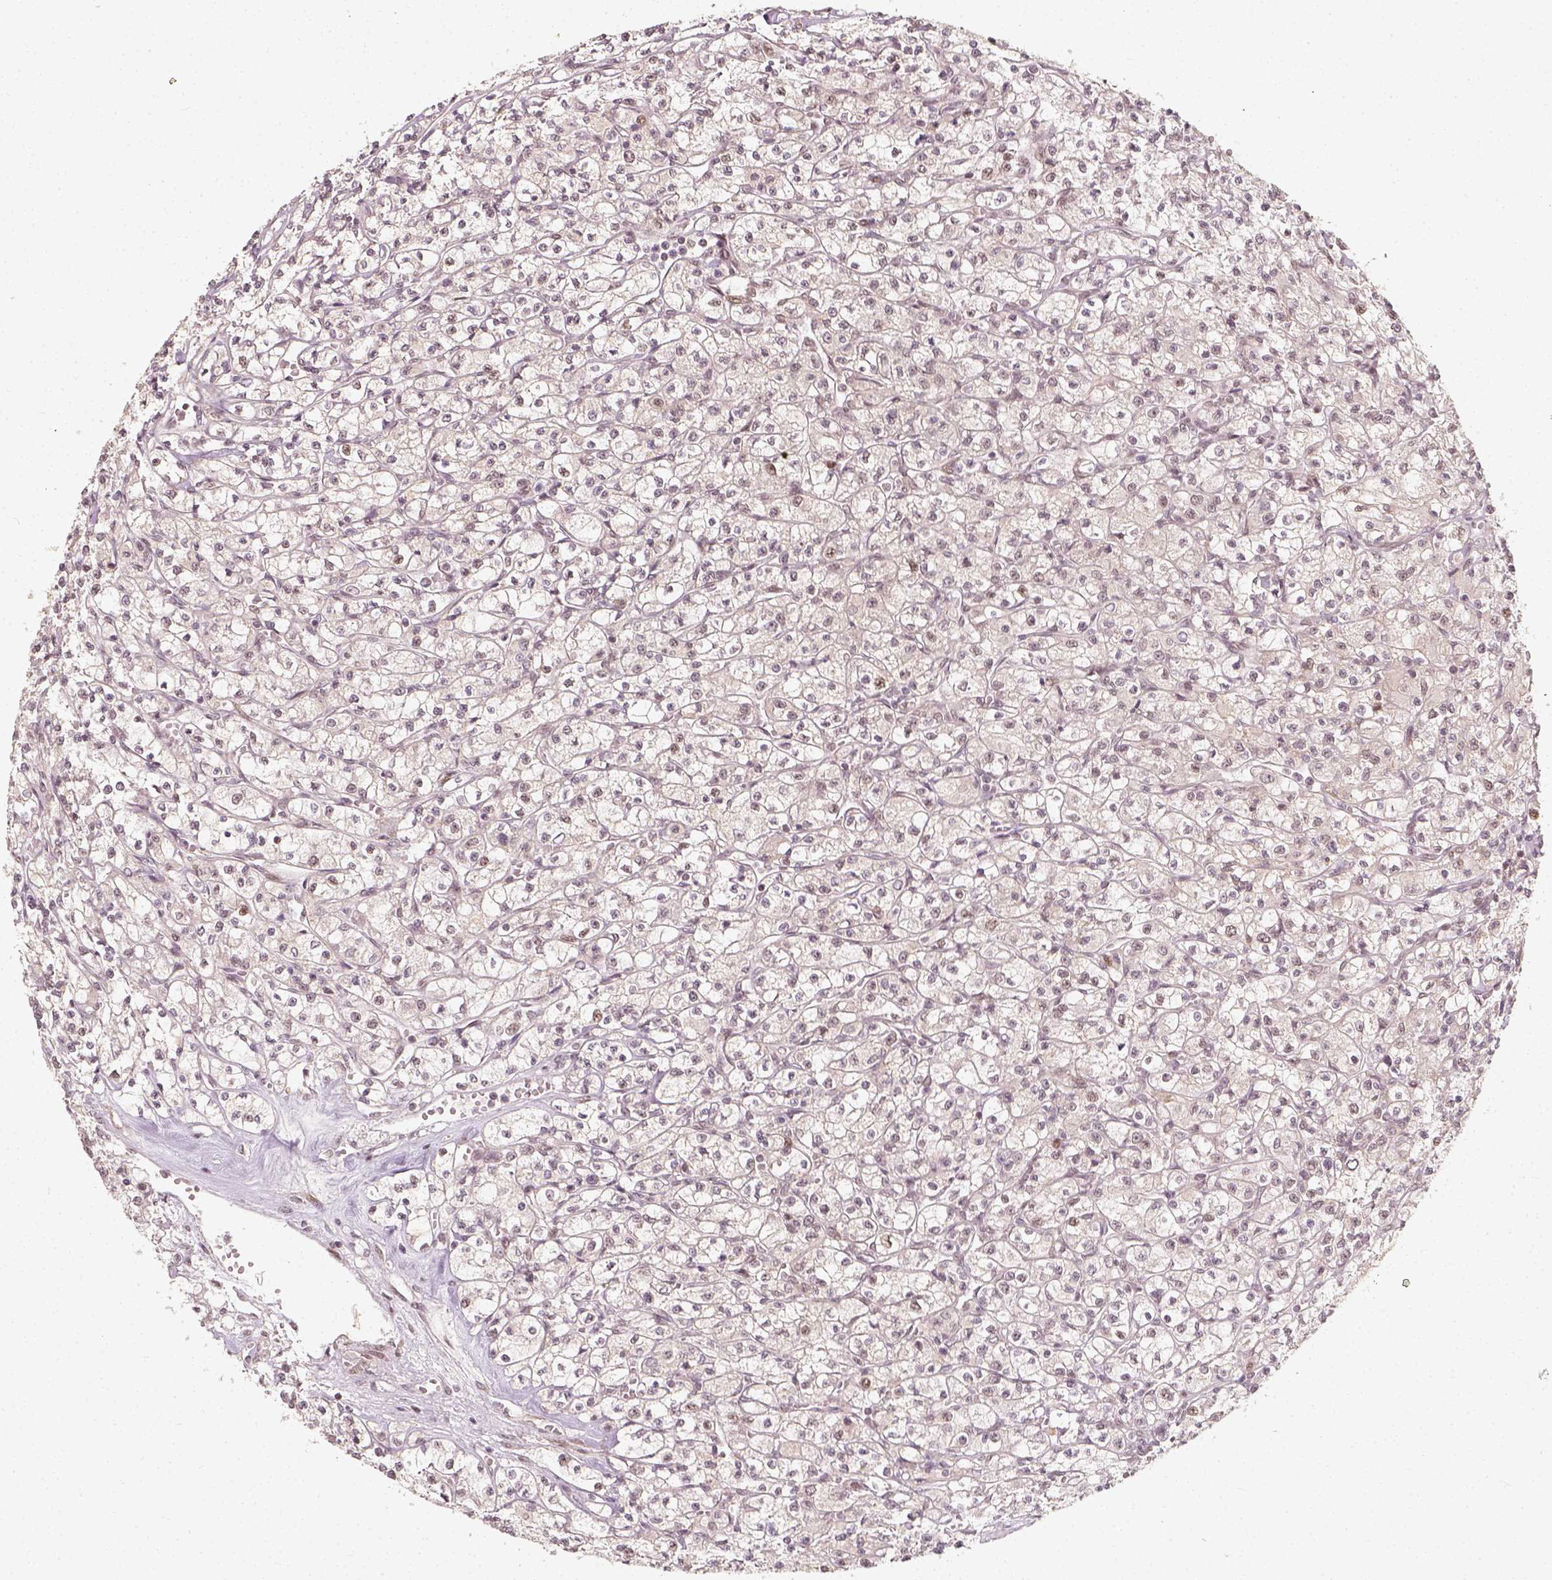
{"staining": {"intensity": "moderate", "quantity": "<25%", "location": "nuclear"}, "tissue": "renal cancer", "cell_type": "Tumor cells", "image_type": "cancer", "snomed": [{"axis": "morphology", "description": "Adenocarcinoma, NOS"}, {"axis": "topography", "description": "Kidney"}], "caption": "Immunohistochemical staining of human adenocarcinoma (renal) reveals low levels of moderate nuclear expression in about <25% of tumor cells. Nuclei are stained in blue.", "gene": "ZMAT3", "patient": {"sex": "female", "age": 70}}